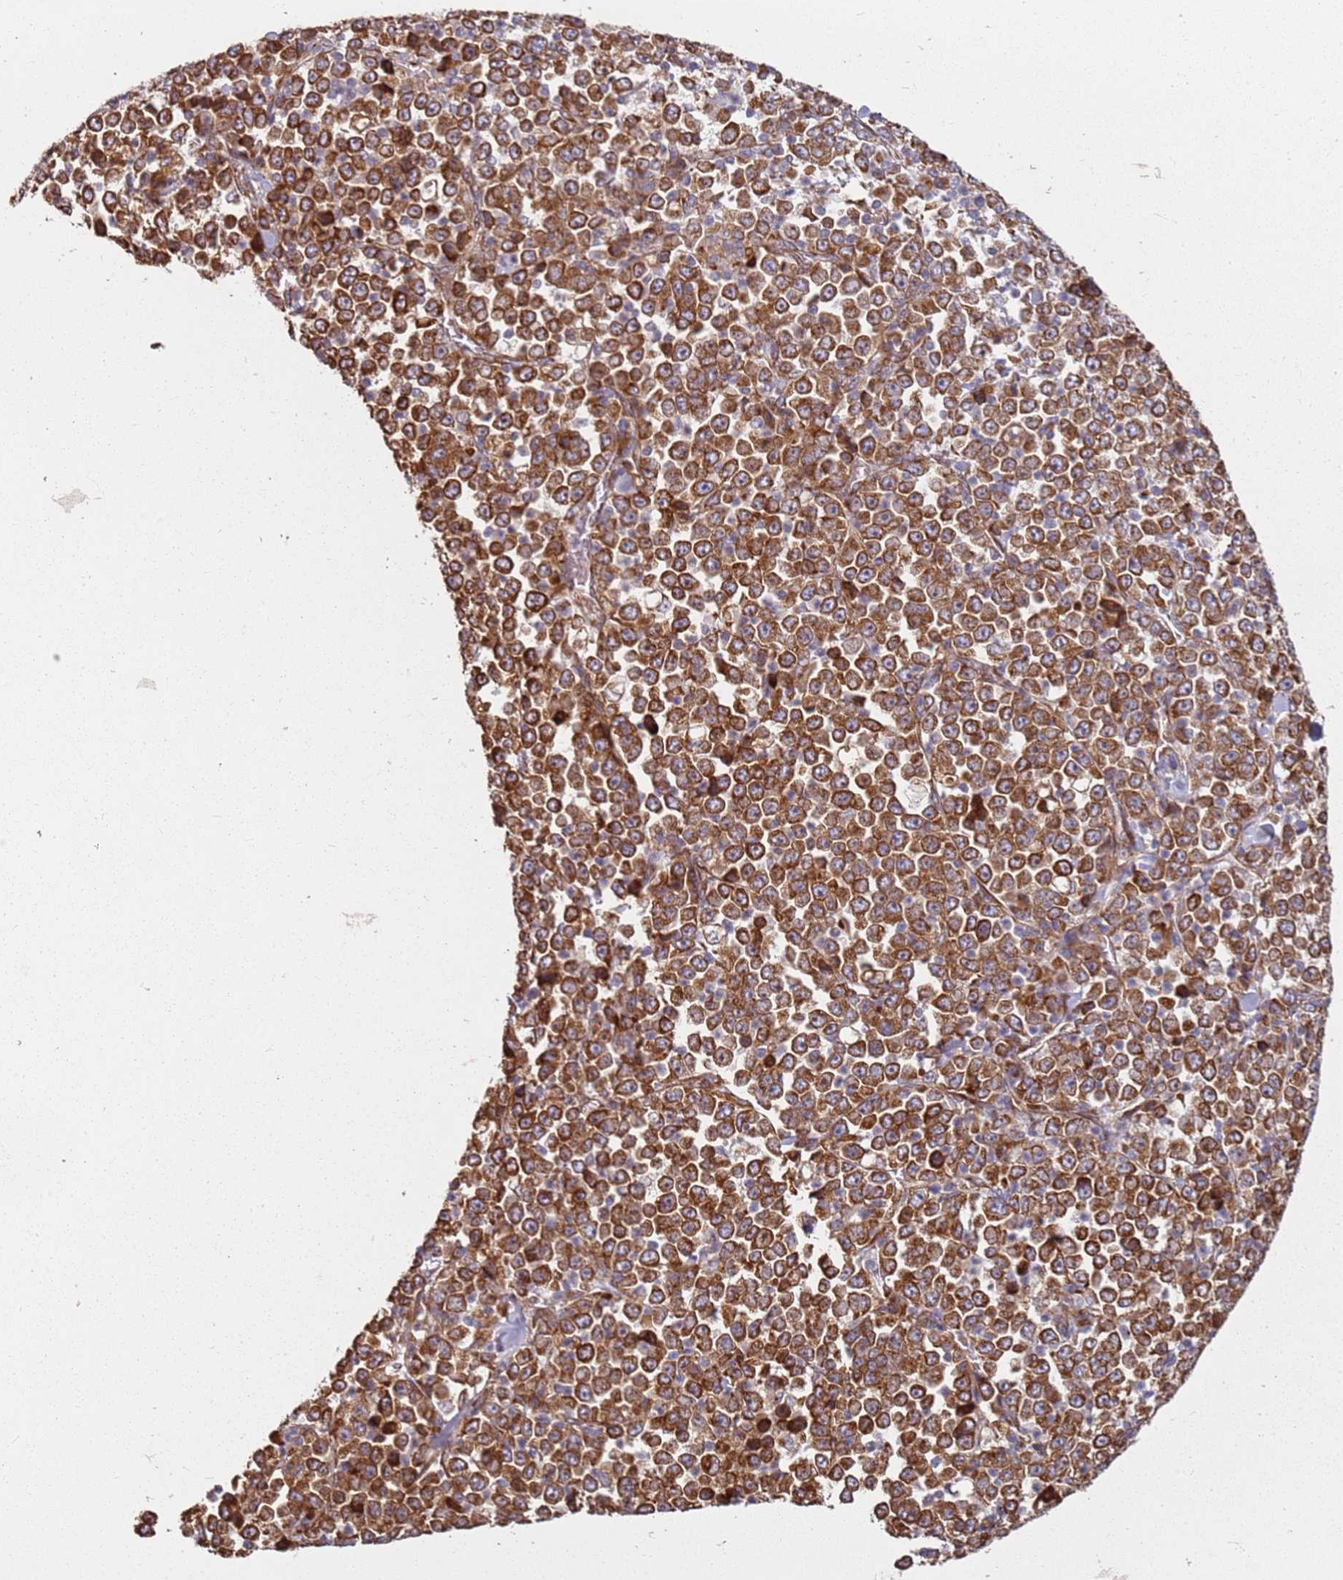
{"staining": {"intensity": "strong", "quantity": ">75%", "location": "cytoplasmic/membranous"}, "tissue": "stomach cancer", "cell_type": "Tumor cells", "image_type": "cancer", "snomed": [{"axis": "morphology", "description": "Normal tissue, NOS"}, {"axis": "morphology", "description": "Adenocarcinoma, NOS"}, {"axis": "topography", "description": "Stomach, upper"}, {"axis": "topography", "description": "Stomach"}], "caption": "Approximately >75% of tumor cells in human stomach cancer show strong cytoplasmic/membranous protein expression as visualized by brown immunohistochemical staining.", "gene": "ARFRP1", "patient": {"sex": "male", "age": 59}}